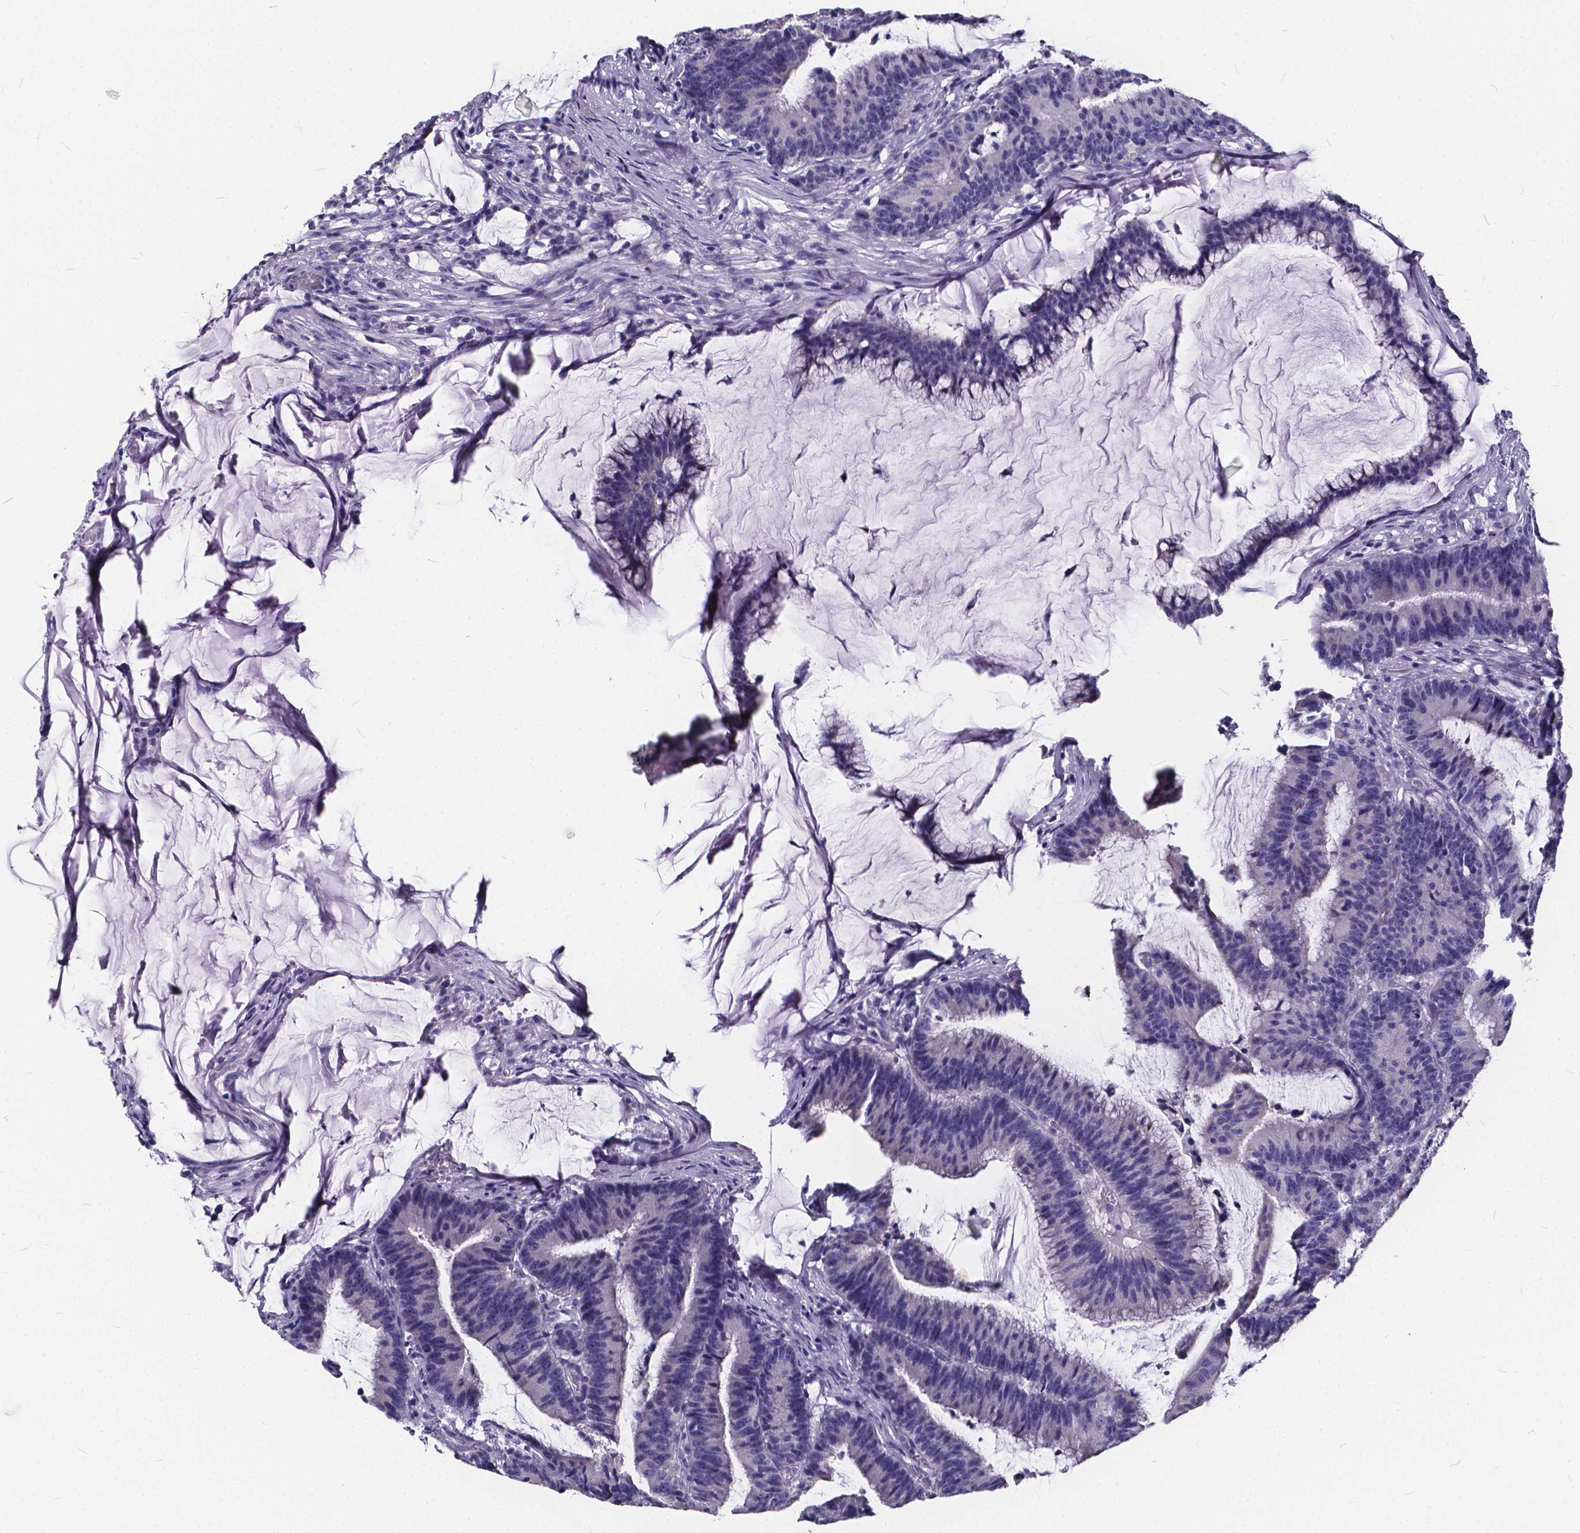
{"staining": {"intensity": "negative", "quantity": "none", "location": "none"}, "tissue": "colorectal cancer", "cell_type": "Tumor cells", "image_type": "cancer", "snomed": [{"axis": "morphology", "description": "Adenocarcinoma, NOS"}, {"axis": "topography", "description": "Colon"}], "caption": "IHC photomicrograph of neoplastic tissue: human adenocarcinoma (colorectal) stained with DAB (3,3'-diaminobenzidine) reveals no significant protein staining in tumor cells.", "gene": "SPEF2", "patient": {"sex": "female", "age": 78}}